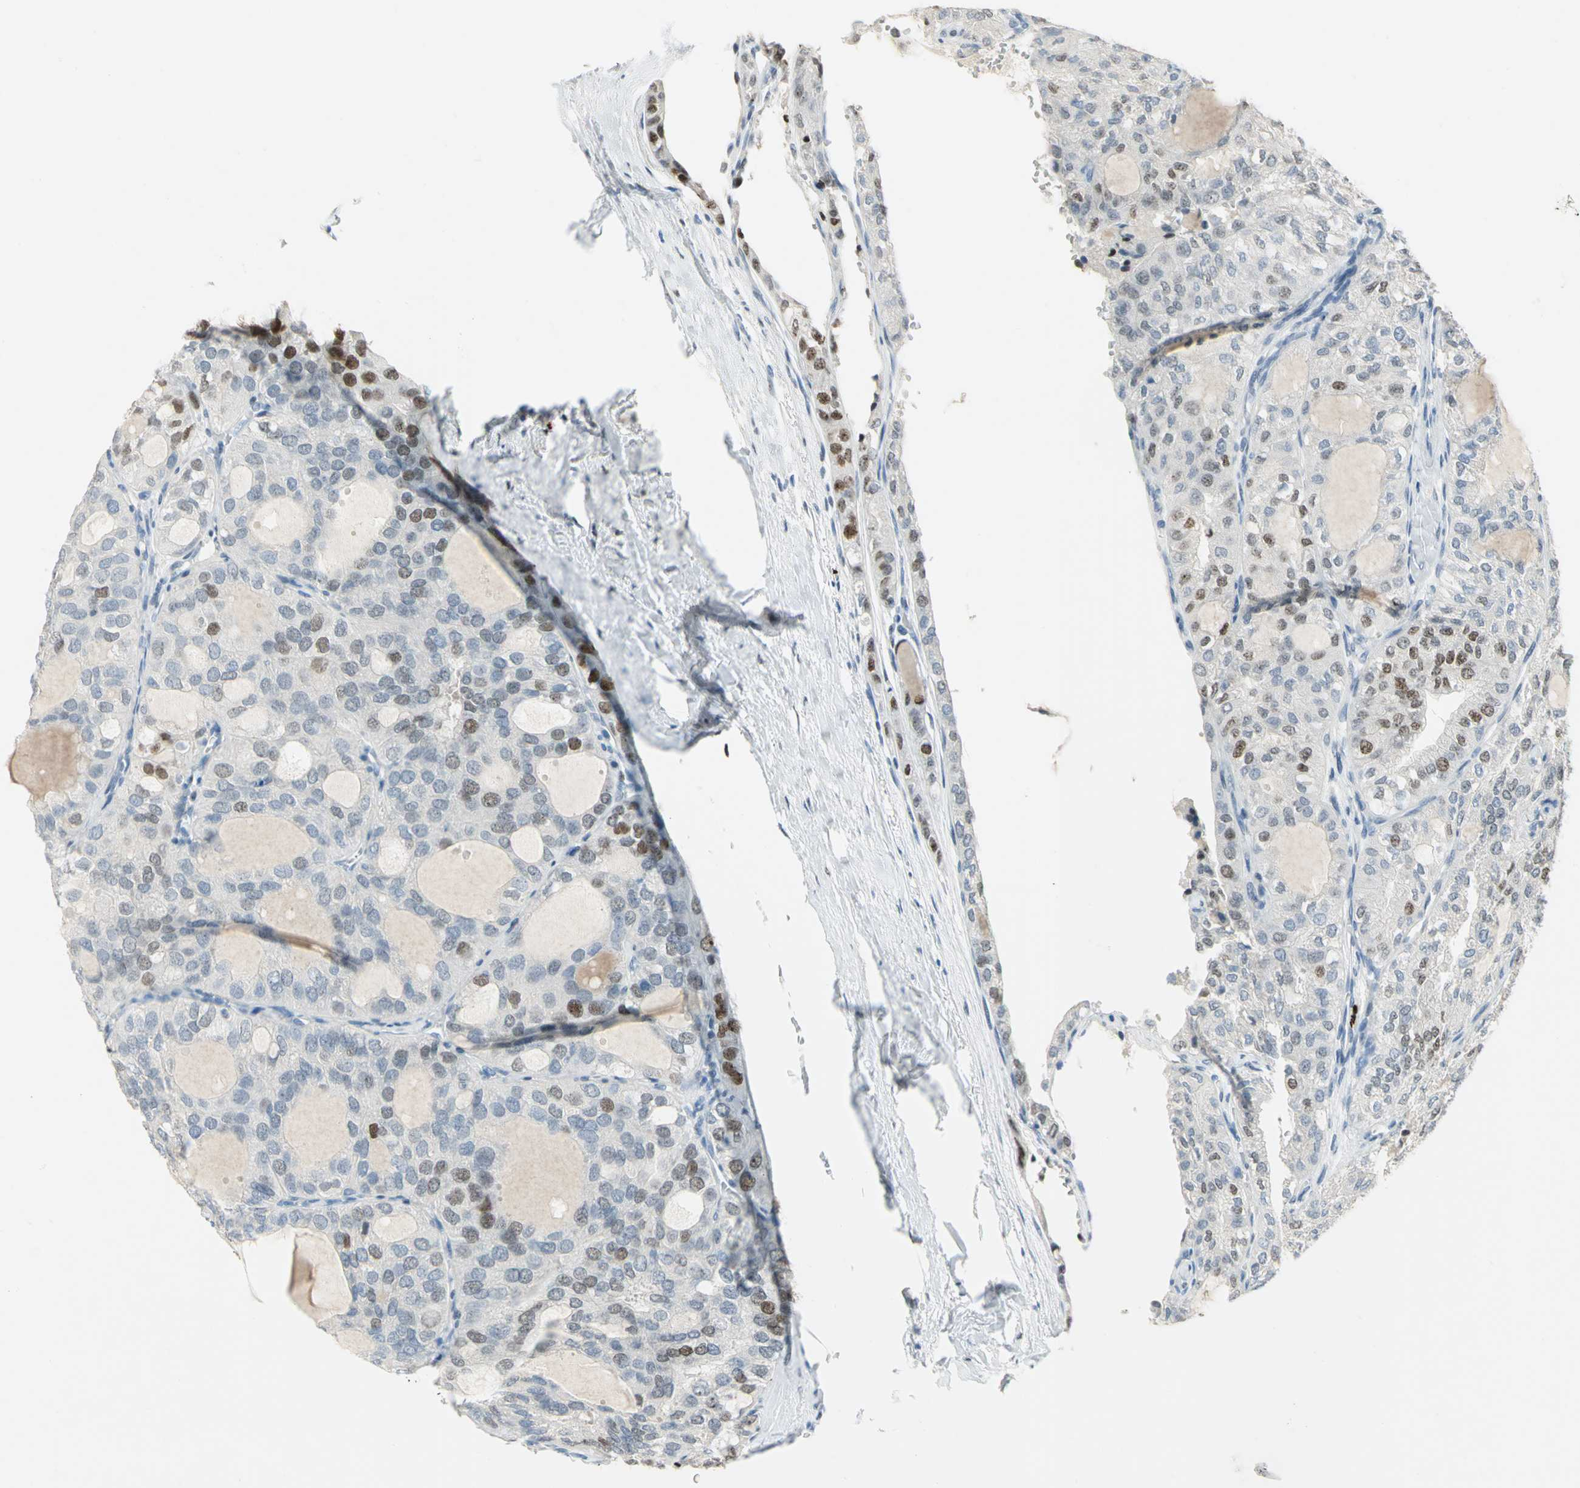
{"staining": {"intensity": "moderate", "quantity": "25%-75%", "location": "nuclear"}, "tissue": "thyroid cancer", "cell_type": "Tumor cells", "image_type": "cancer", "snomed": [{"axis": "morphology", "description": "Follicular adenoma carcinoma, NOS"}, {"axis": "topography", "description": "Thyroid gland"}], "caption": "The image demonstrates a brown stain indicating the presence of a protein in the nuclear of tumor cells in follicular adenoma carcinoma (thyroid).", "gene": "NAB2", "patient": {"sex": "male", "age": 75}}